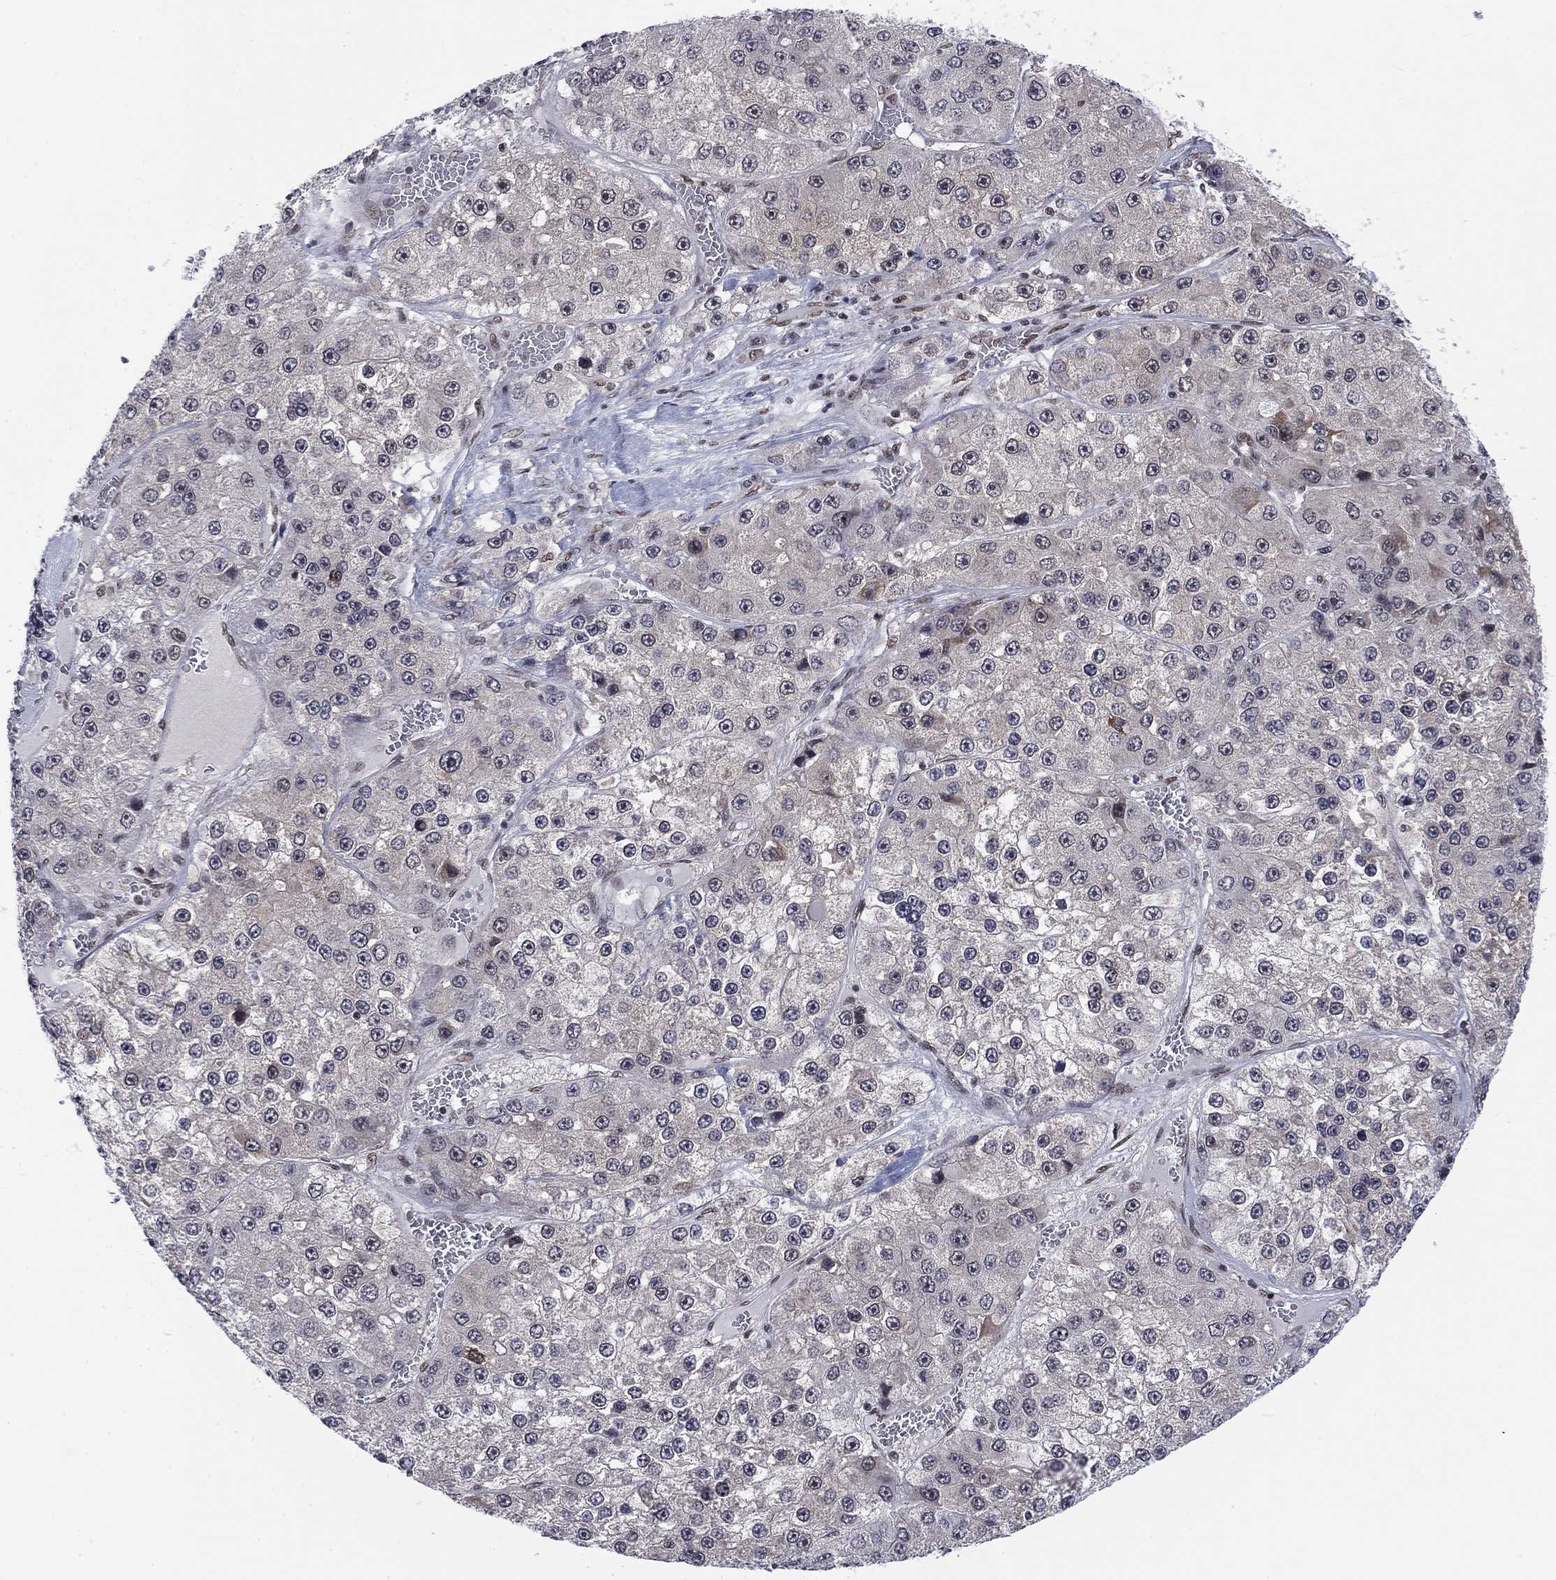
{"staining": {"intensity": "negative", "quantity": "none", "location": "none"}, "tissue": "liver cancer", "cell_type": "Tumor cells", "image_type": "cancer", "snomed": [{"axis": "morphology", "description": "Carcinoma, Hepatocellular, NOS"}, {"axis": "topography", "description": "Liver"}], "caption": "A high-resolution micrograph shows immunohistochemistry (IHC) staining of liver cancer, which reveals no significant positivity in tumor cells.", "gene": "FYTTD1", "patient": {"sex": "female", "age": 73}}